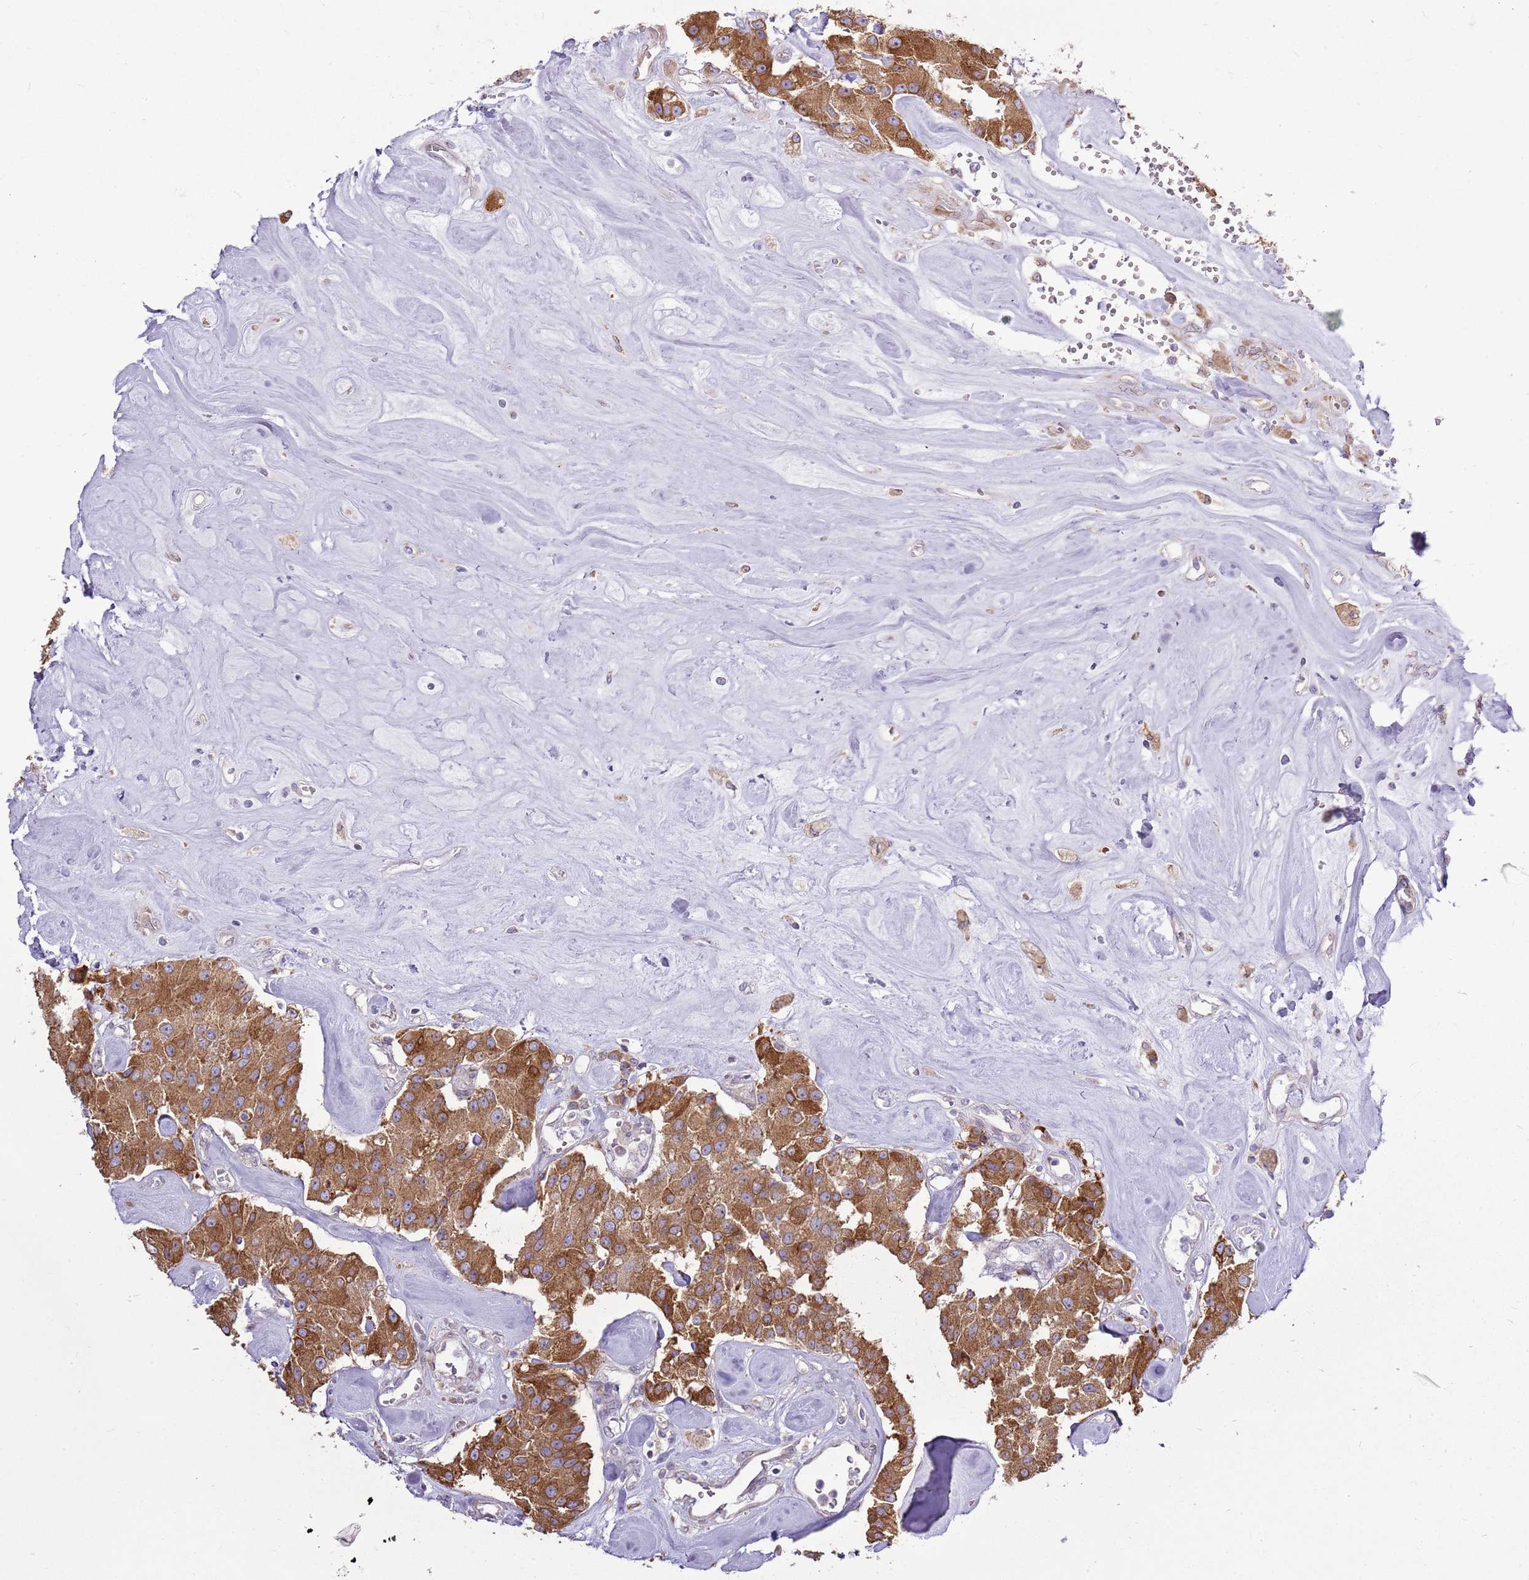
{"staining": {"intensity": "strong", "quantity": ">75%", "location": "cytoplasmic/membranous"}, "tissue": "carcinoid", "cell_type": "Tumor cells", "image_type": "cancer", "snomed": [{"axis": "morphology", "description": "Carcinoid, malignant, NOS"}, {"axis": "topography", "description": "Pancreas"}], "caption": "Brown immunohistochemical staining in carcinoid (malignant) exhibits strong cytoplasmic/membranous expression in about >75% of tumor cells.", "gene": "TMED10", "patient": {"sex": "male", "age": 41}}